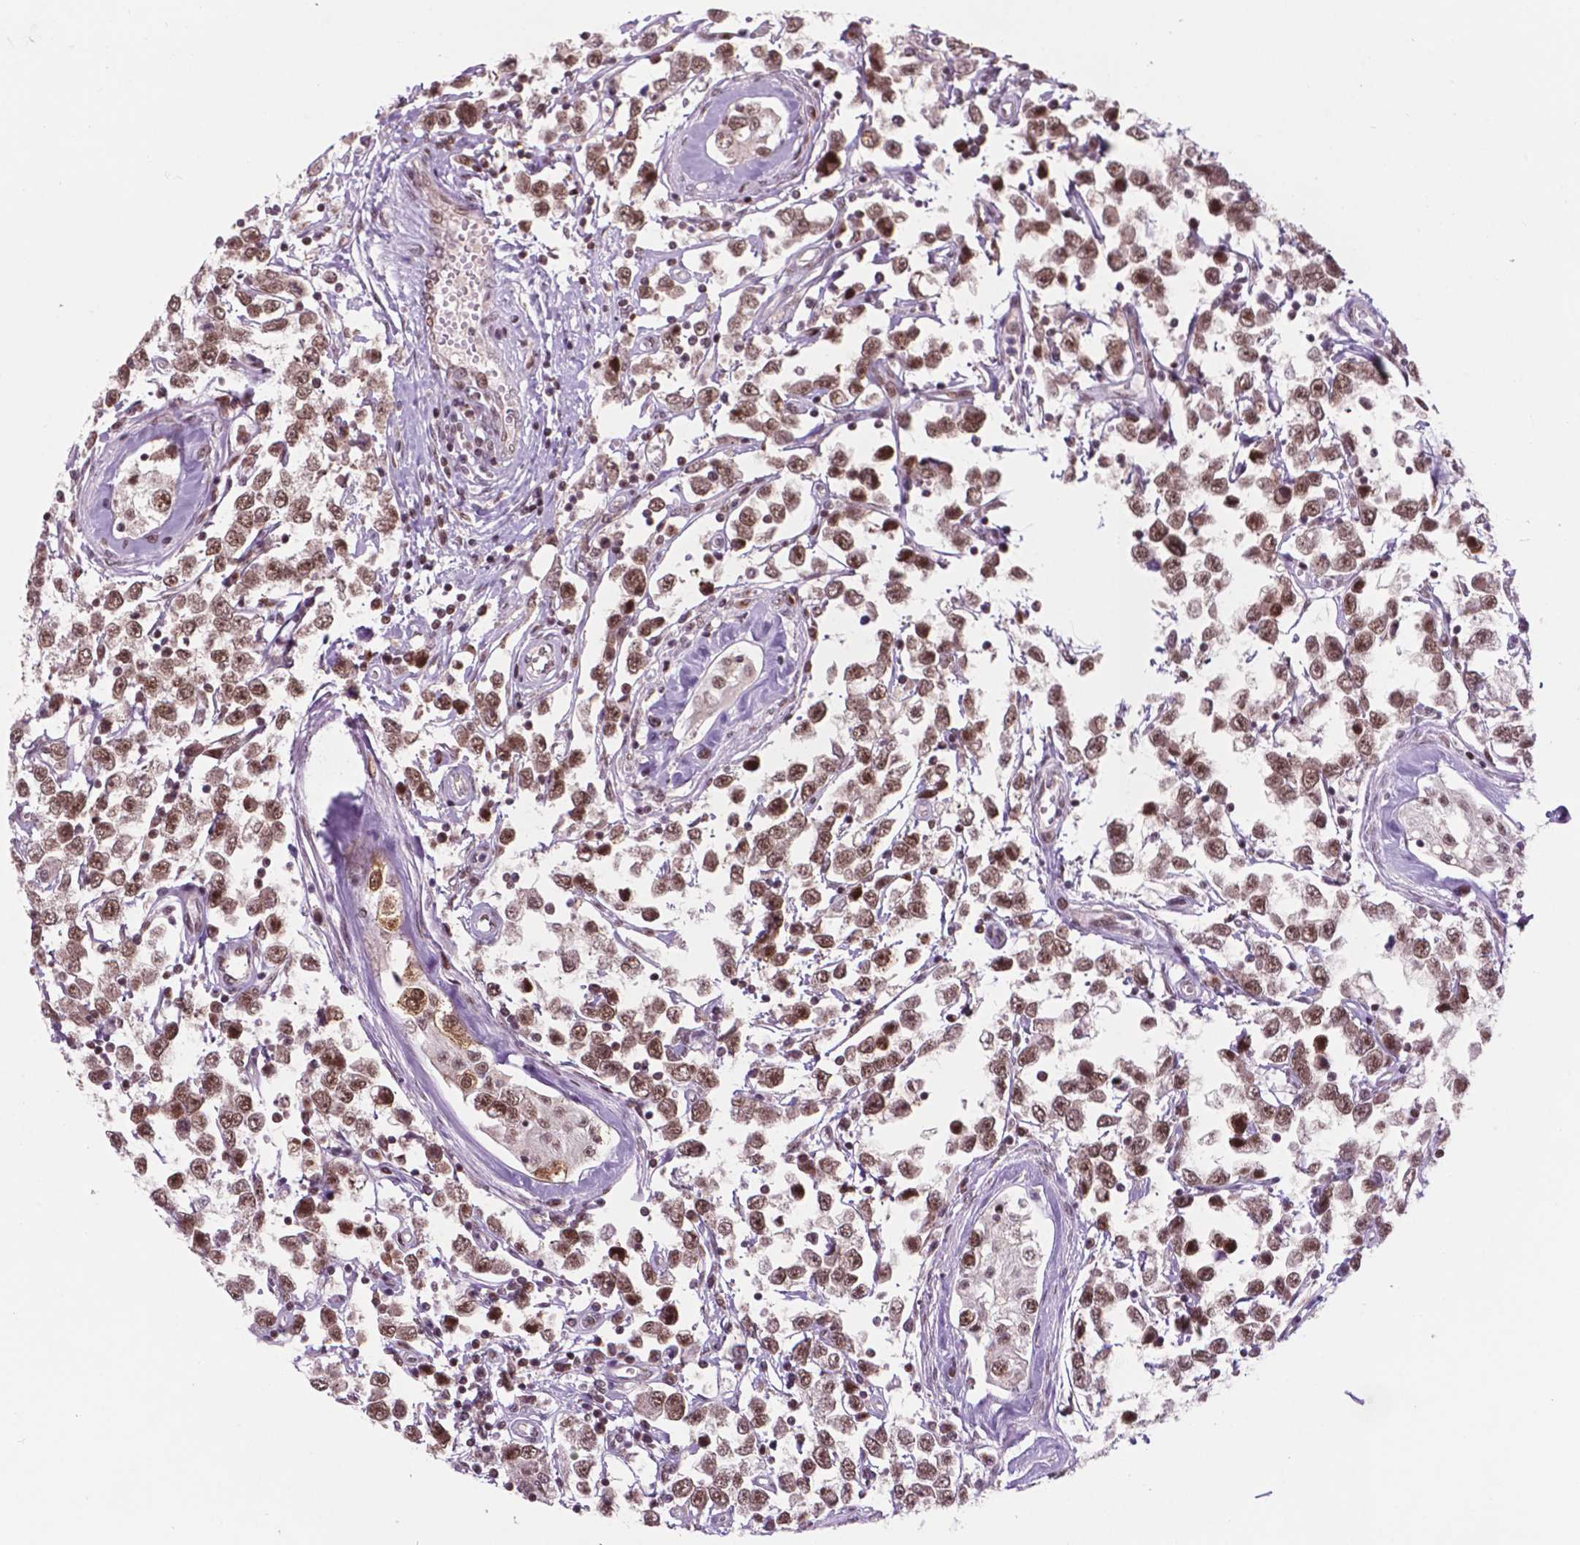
{"staining": {"intensity": "moderate", "quantity": ">75%", "location": "nuclear"}, "tissue": "testis cancer", "cell_type": "Tumor cells", "image_type": "cancer", "snomed": [{"axis": "morphology", "description": "Seminoma, NOS"}, {"axis": "topography", "description": "Testis"}], "caption": "Moderate nuclear expression is identified in about >75% of tumor cells in testis cancer. (DAB (3,3'-diaminobenzidine) = brown stain, brightfield microscopy at high magnification).", "gene": "PER2", "patient": {"sex": "male", "age": 34}}